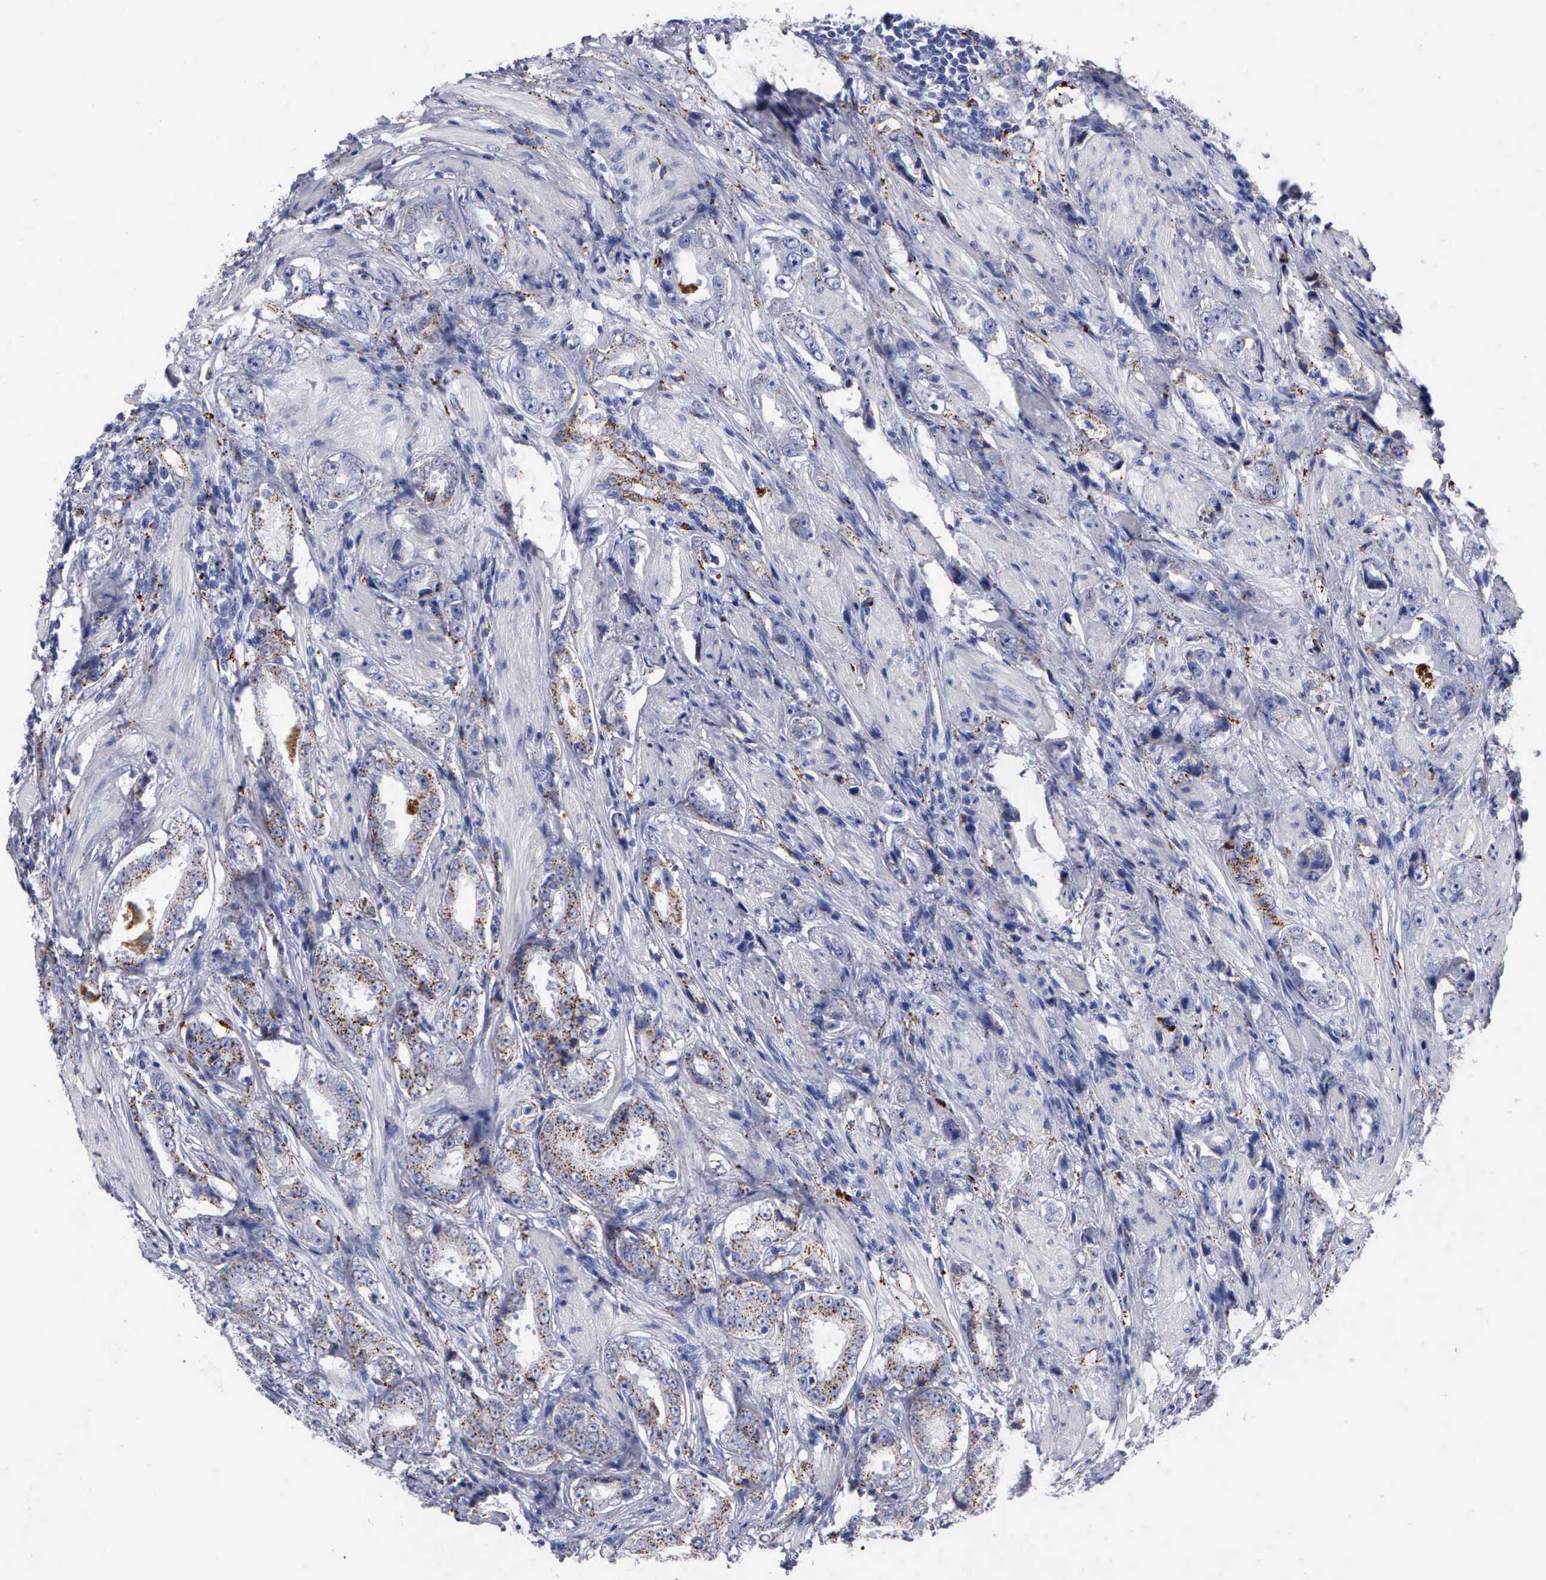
{"staining": {"intensity": "negative", "quantity": "none", "location": "none"}, "tissue": "prostate cancer", "cell_type": "Tumor cells", "image_type": "cancer", "snomed": [{"axis": "morphology", "description": "Adenocarcinoma, Medium grade"}, {"axis": "topography", "description": "Prostate"}], "caption": "This is a histopathology image of immunohistochemistry staining of prostate cancer (medium-grade adenocarcinoma), which shows no positivity in tumor cells.", "gene": "CTSL", "patient": {"sex": "male", "age": 53}}